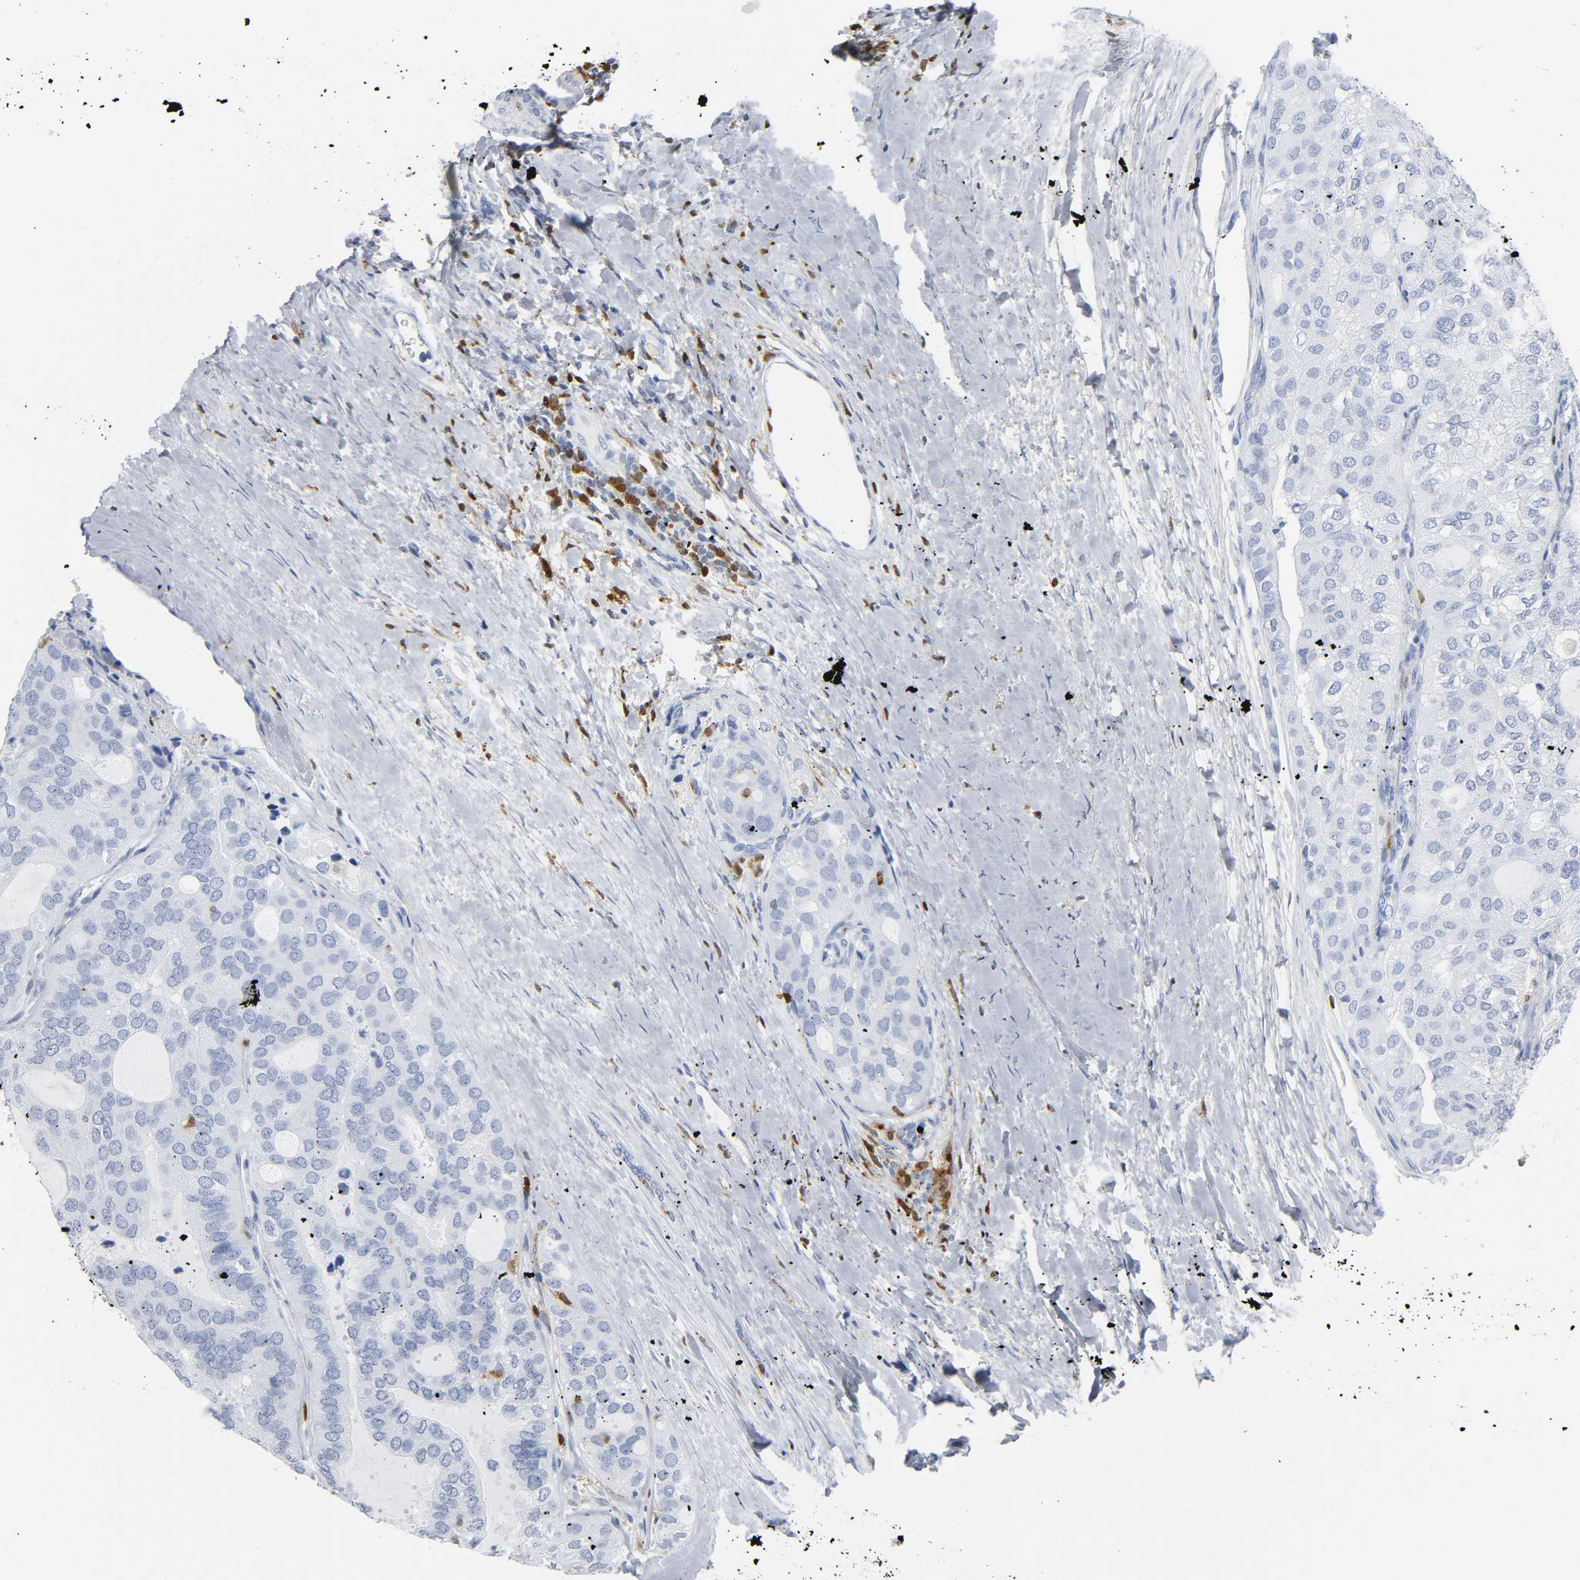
{"staining": {"intensity": "negative", "quantity": "none", "location": "none"}, "tissue": "thyroid cancer", "cell_type": "Tumor cells", "image_type": "cancer", "snomed": [{"axis": "morphology", "description": "Follicular adenoma carcinoma, NOS"}, {"axis": "topography", "description": "Thyroid gland"}], "caption": "Tumor cells show no significant protein expression in thyroid cancer (follicular adenoma carcinoma).", "gene": "DOK2", "patient": {"sex": "male", "age": 75}}